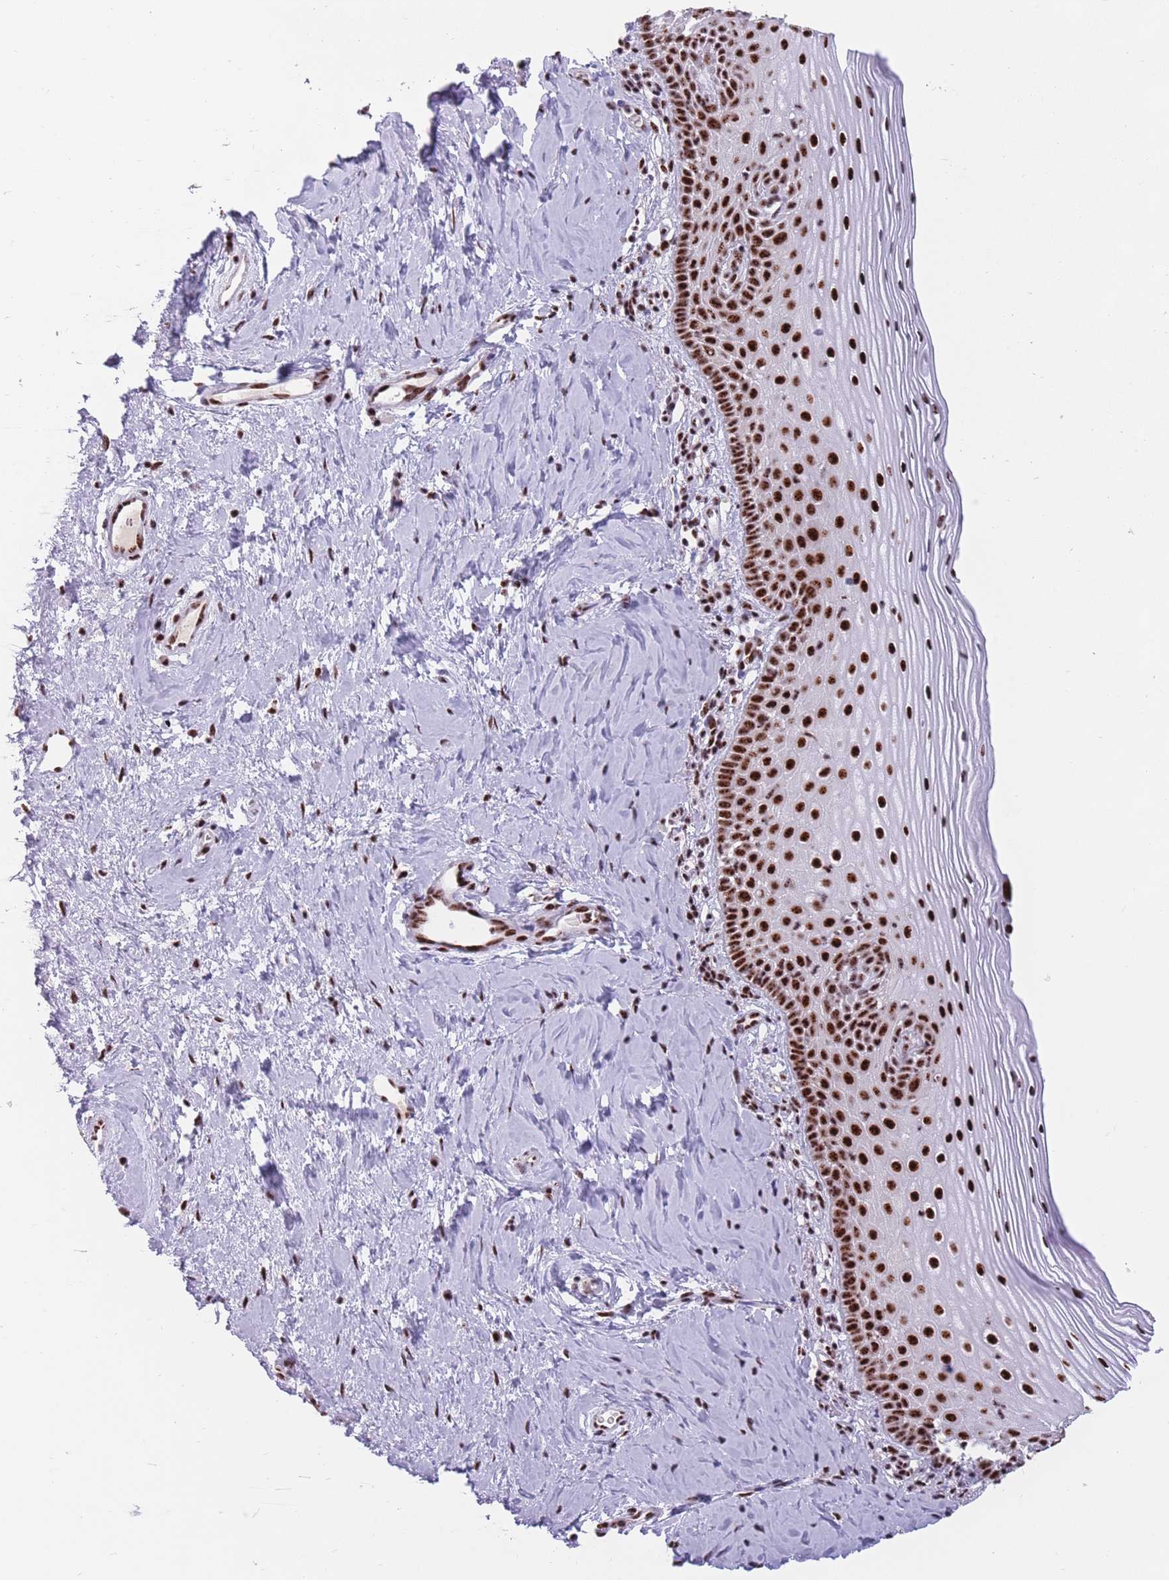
{"staining": {"intensity": "strong", "quantity": ">75%", "location": "nuclear"}, "tissue": "cervix", "cell_type": "Glandular cells", "image_type": "normal", "snomed": [{"axis": "morphology", "description": "Normal tissue, NOS"}, {"axis": "topography", "description": "Cervix"}], "caption": "Protein expression analysis of benign cervix demonstrates strong nuclear positivity in approximately >75% of glandular cells.", "gene": "TMEM35B", "patient": {"sex": "female", "age": 44}}